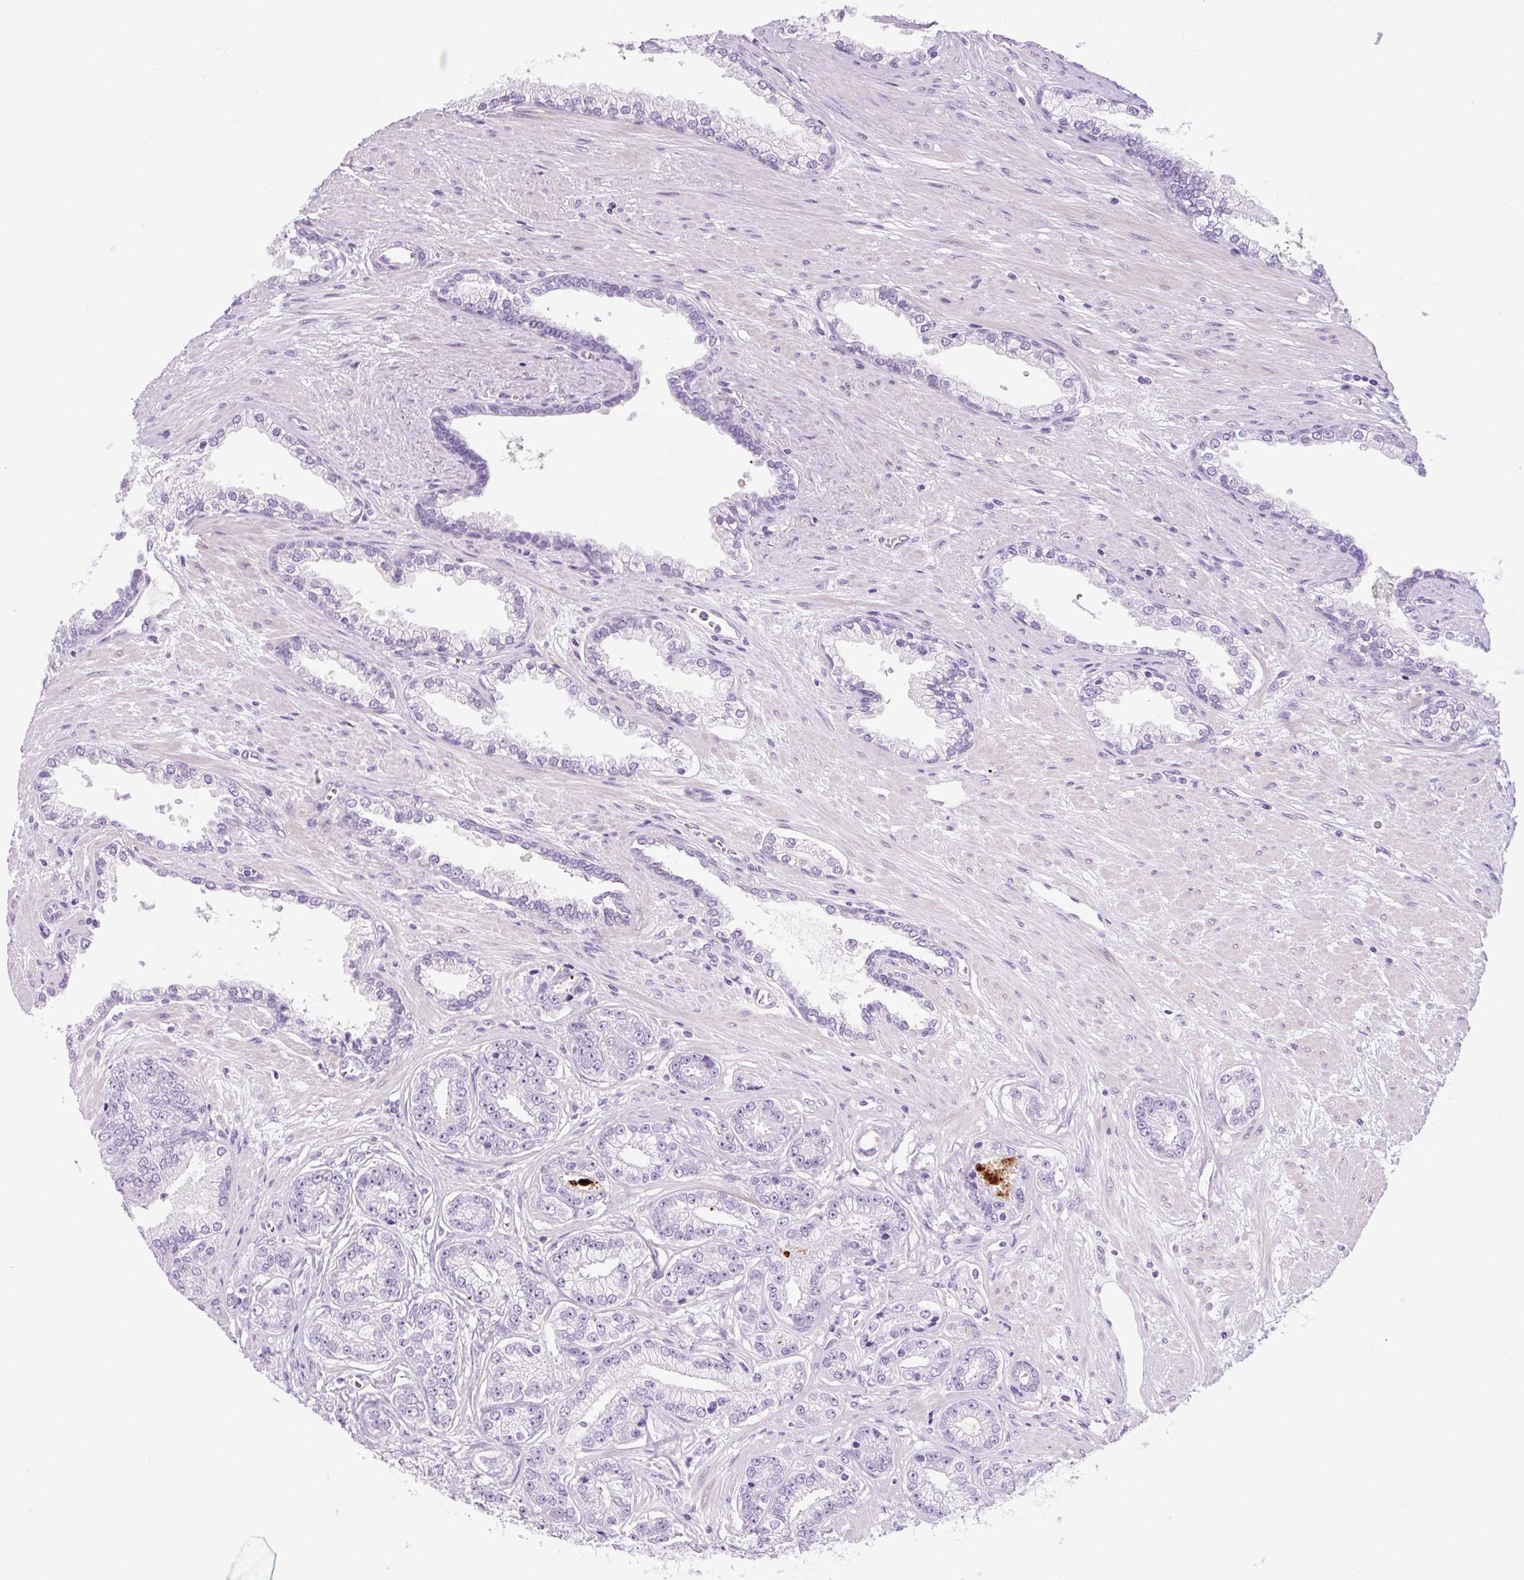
{"staining": {"intensity": "negative", "quantity": "none", "location": "none"}, "tissue": "prostate cancer", "cell_type": "Tumor cells", "image_type": "cancer", "snomed": [{"axis": "morphology", "description": "Adenocarcinoma, Low grade"}, {"axis": "topography", "description": "Prostate"}], "caption": "IHC image of adenocarcinoma (low-grade) (prostate) stained for a protein (brown), which reveals no positivity in tumor cells.", "gene": "OOEP", "patient": {"sex": "male", "age": 61}}